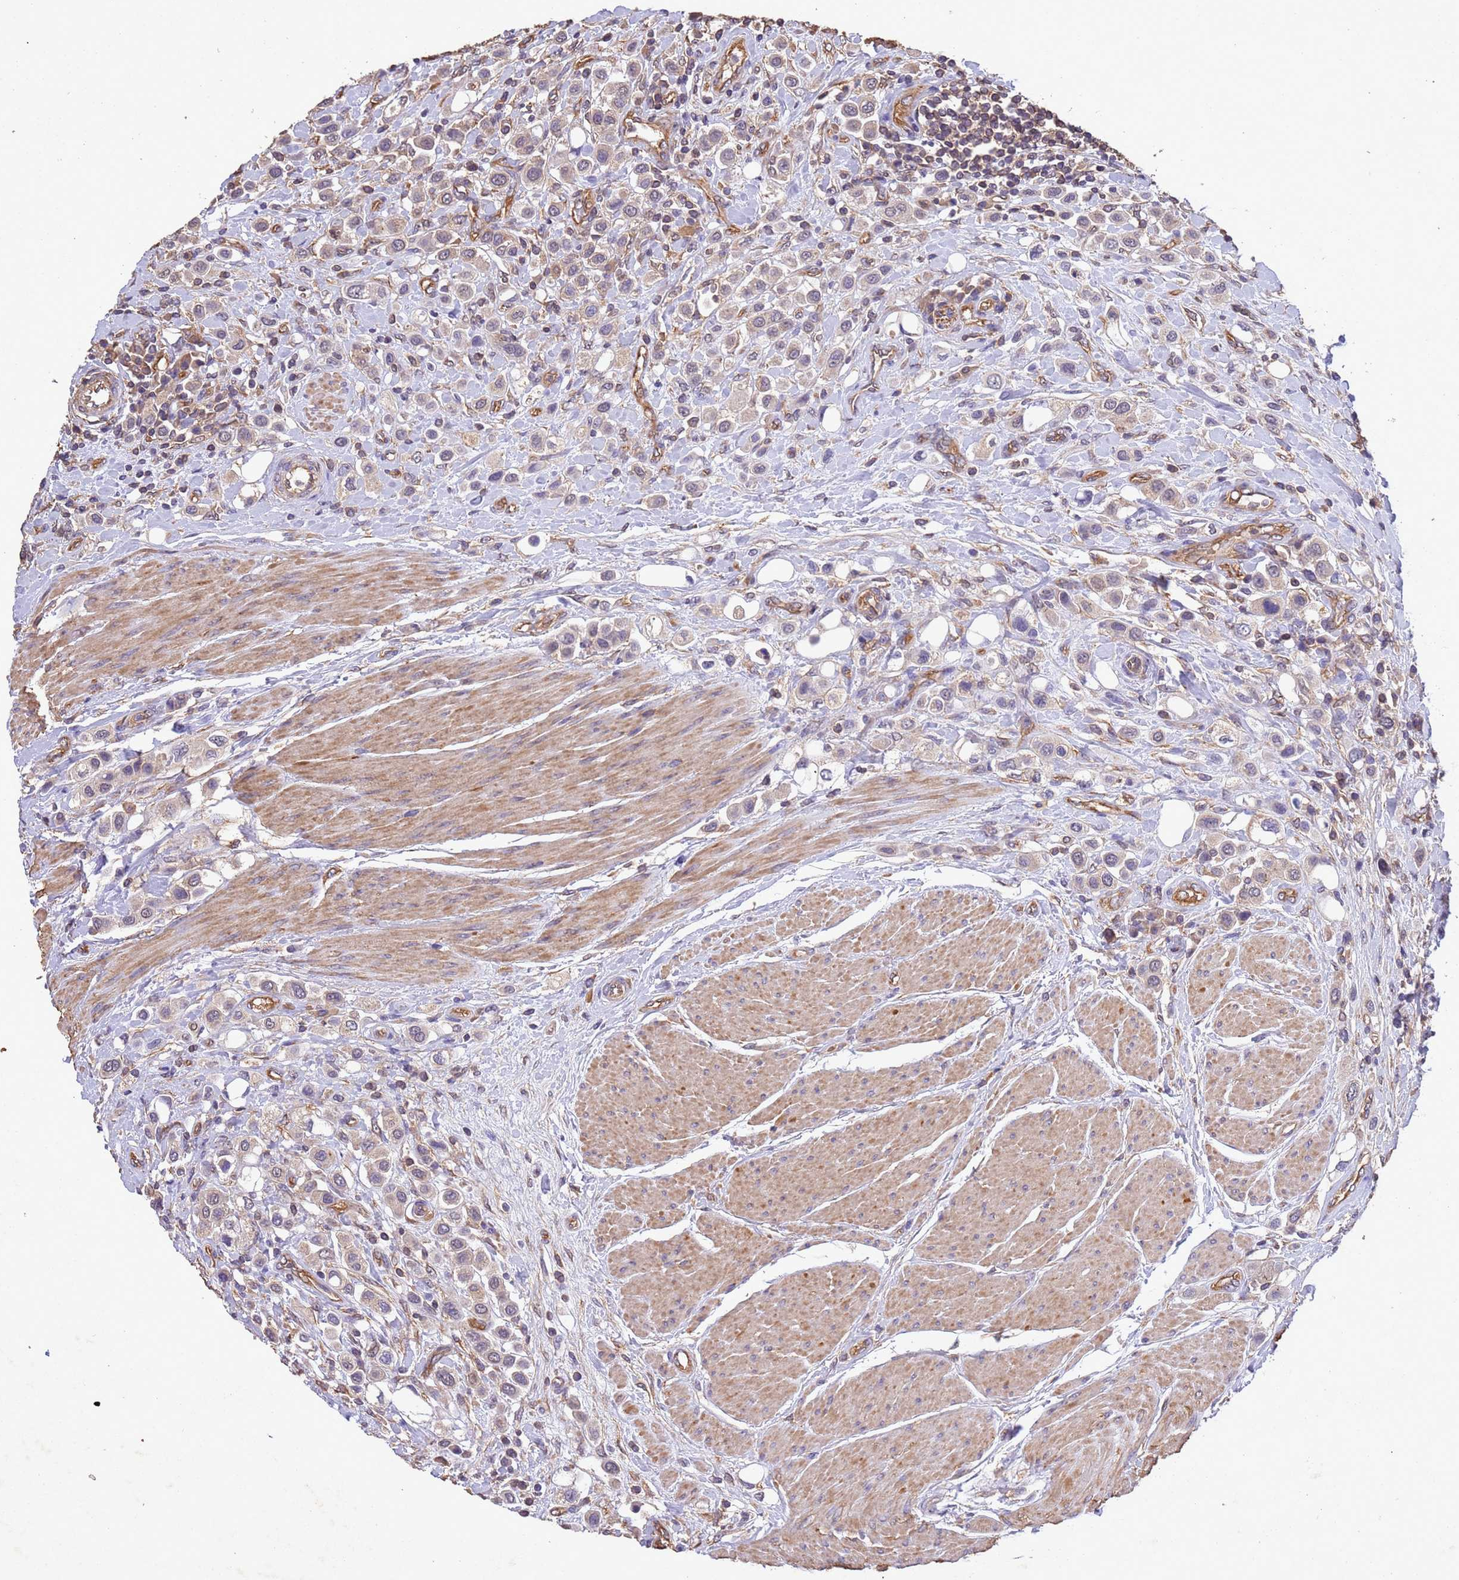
{"staining": {"intensity": "weak", "quantity": "<25%", "location": "cytoplasmic/membranous"}, "tissue": "urothelial cancer", "cell_type": "Tumor cells", "image_type": "cancer", "snomed": [{"axis": "morphology", "description": "Urothelial carcinoma, High grade"}, {"axis": "topography", "description": "Urinary bladder"}], "caption": "High magnification brightfield microscopy of urothelial cancer stained with DAB (brown) and counterstained with hematoxylin (blue): tumor cells show no significant staining.", "gene": "MTX3", "patient": {"sex": "male", "age": 50}}